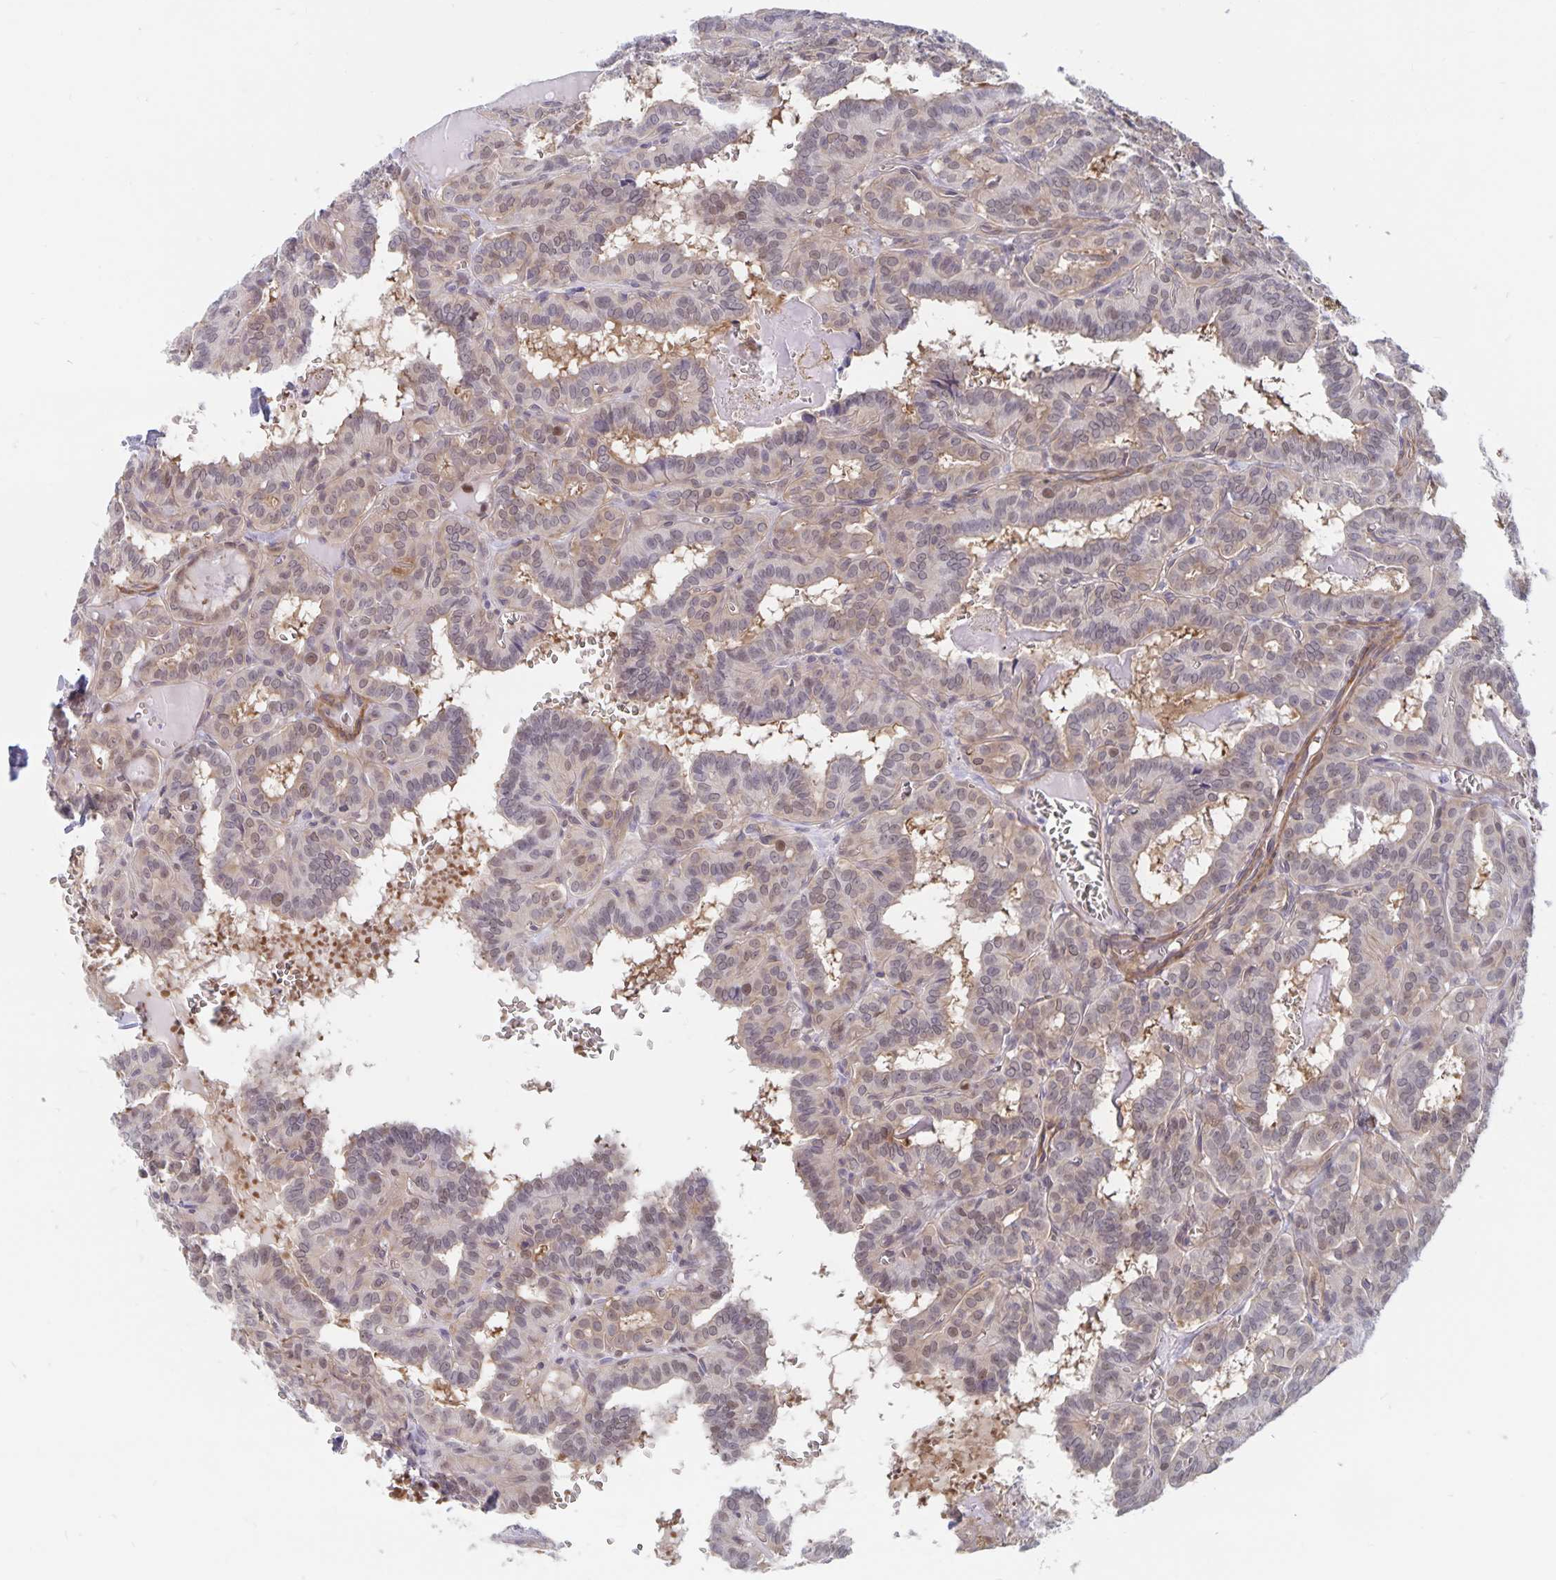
{"staining": {"intensity": "weak", "quantity": "25%-75%", "location": "nuclear"}, "tissue": "thyroid cancer", "cell_type": "Tumor cells", "image_type": "cancer", "snomed": [{"axis": "morphology", "description": "Papillary adenocarcinoma, NOS"}, {"axis": "topography", "description": "Thyroid gland"}], "caption": "High-power microscopy captured an IHC histopathology image of thyroid cancer (papillary adenocarcinoma), revealing weak nuclear staining in approximately 25%-75% of tumor cells.", "gene": "BAG6", "patient": {"sex": "female", "age": 21}}